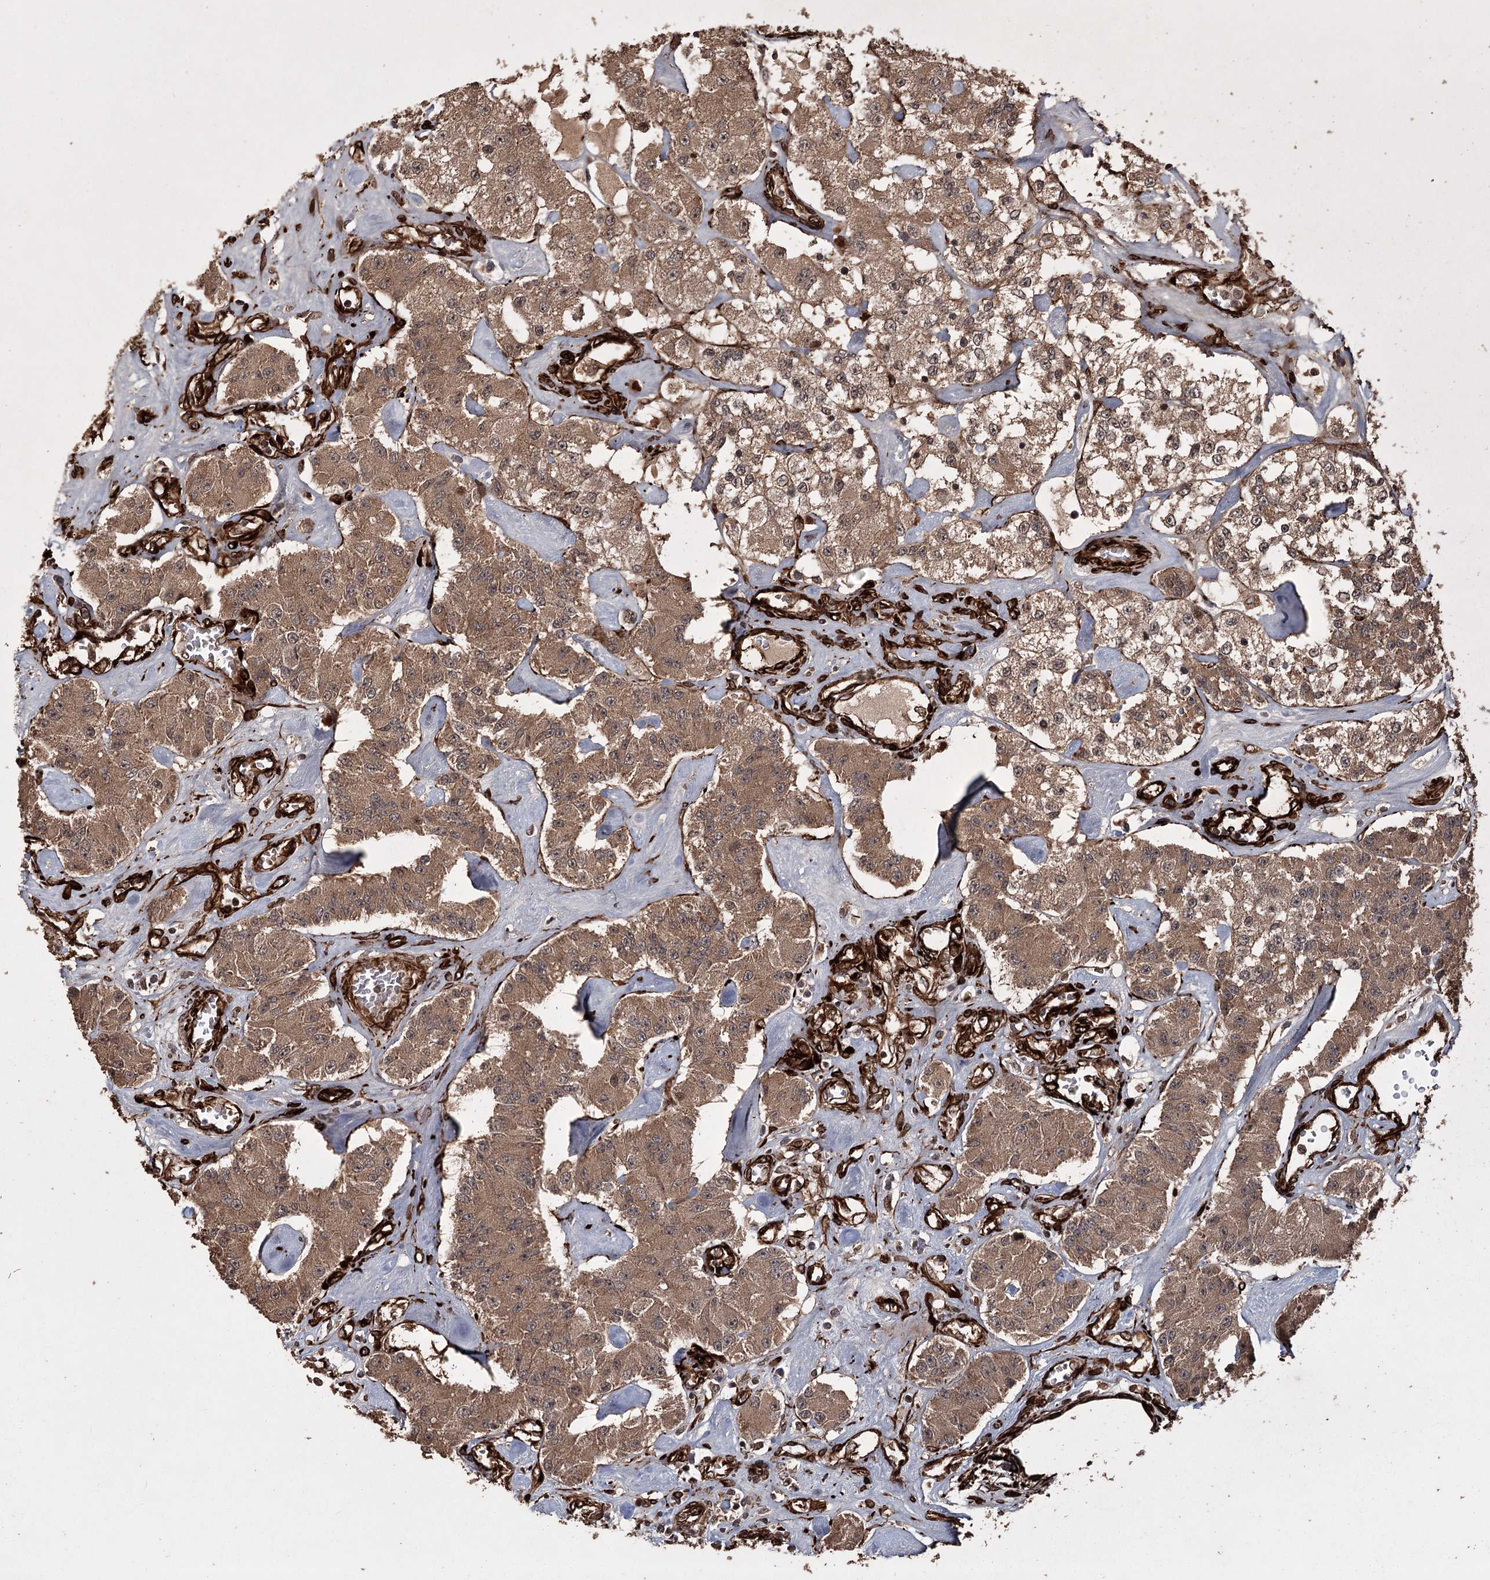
{"staining": {"intensity": "moderate", "quantity": ">75%", "location": "cytoplasmic/membranous"}, "tissue": "carcinoid", "cell_type": "Tumor cells", "image_type": "cancer", "snomed": [{"axis": "morphology", "description": "Carcinoid, malignant, NOS"}, {"axis": "topography", "description": "Pancreas"}], "caption": "Protein staining of malignant carcinoid tissue demonstrates moderate cytoplasmic/membranous staining in approximately >75% of tumor cells.", "gene": "RPAP3", "patient": {"sex": "male", "age": 41}}